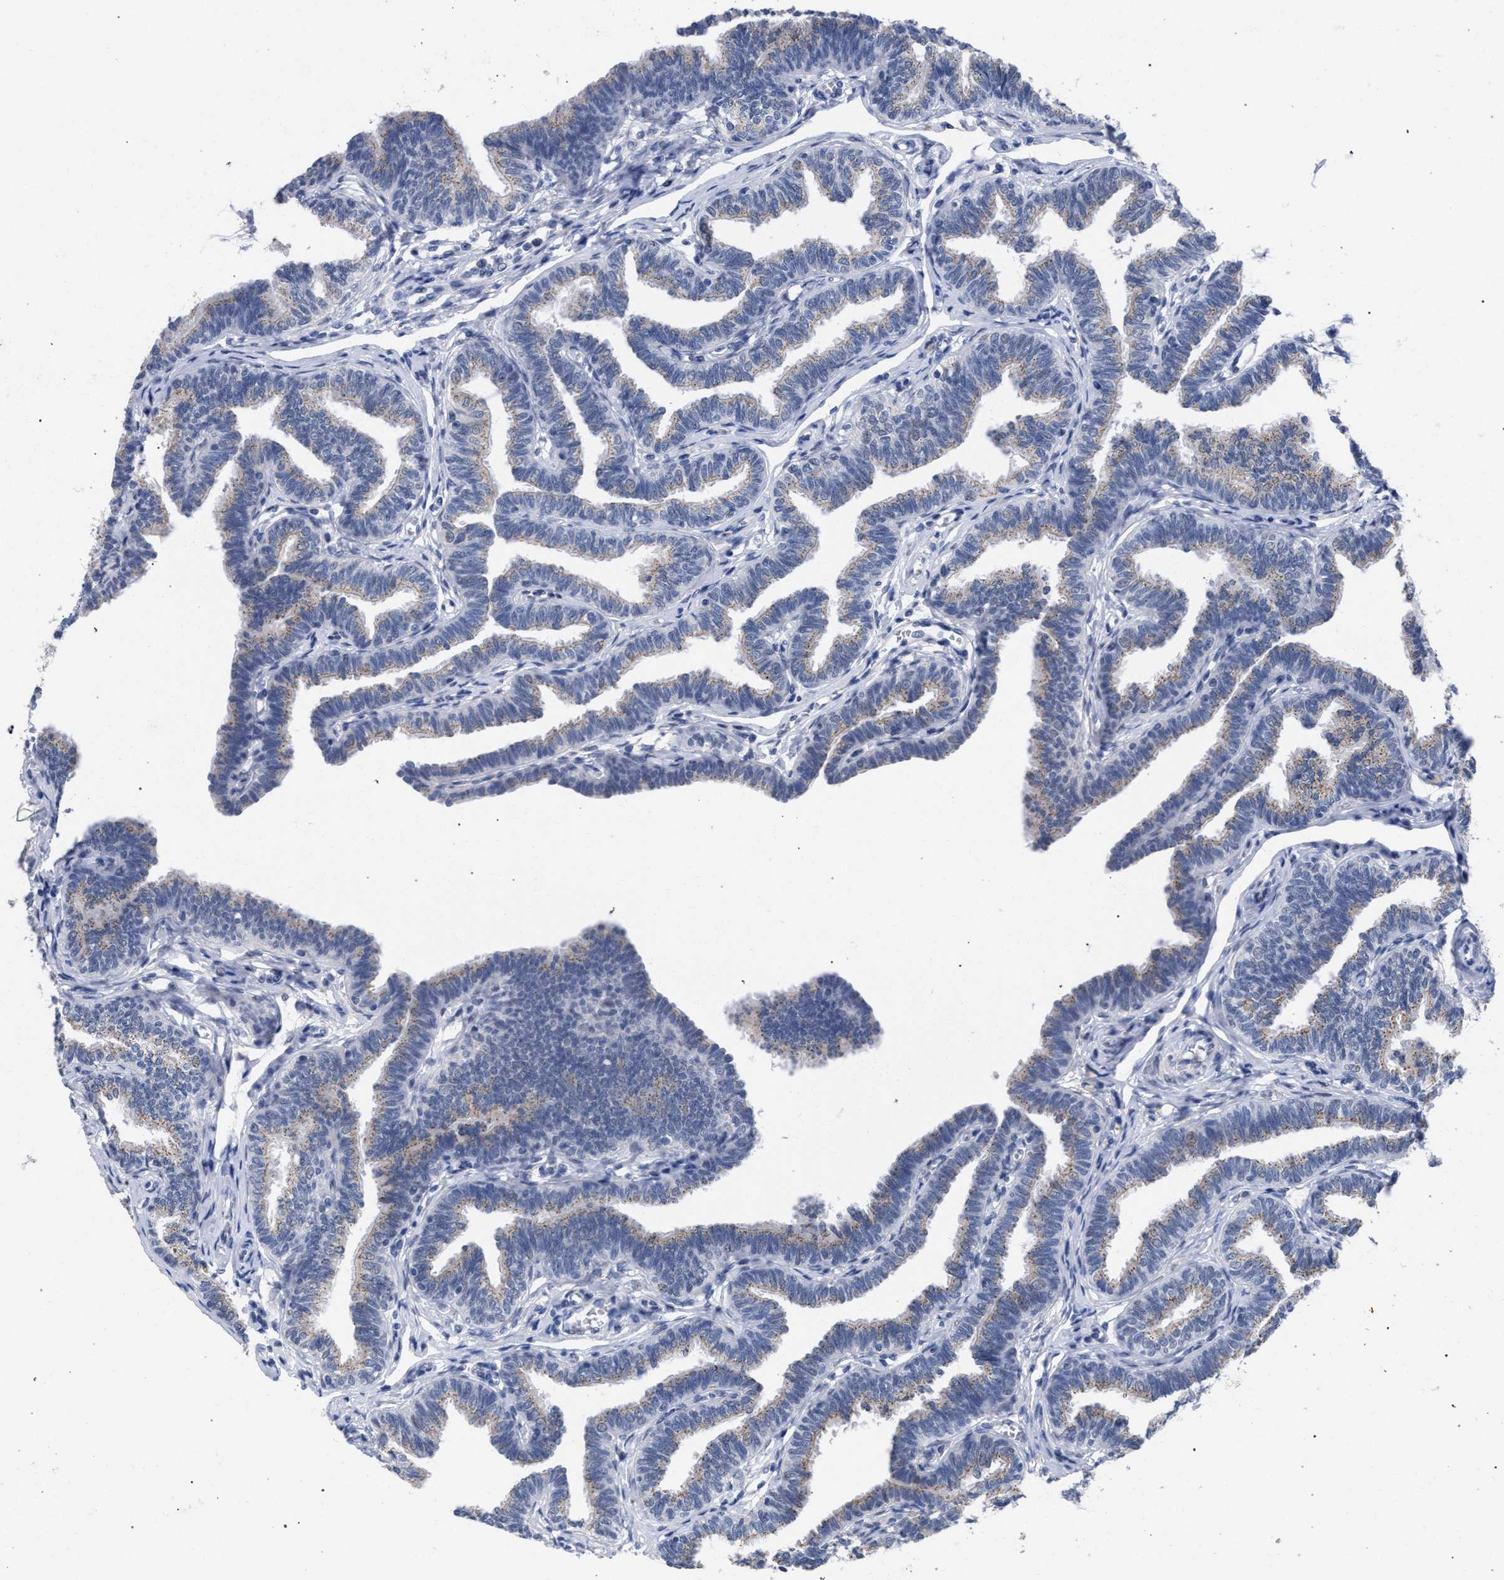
{"staining": {"intensity": "weak", "quantity": "25%-75%", "location": "cytoplasmic/membranous"}, "tissue": "fallopian tube", "cell_type": "Glandular cells", "image_type": "normal", "snomed": [{"axis": "morphology", "description": "Normal tissue, NOS"}, {"axis": "topography", "description": "Fallopian tube"}, {"axis": "topography", "description": "Ovary"}], "caption": "Immunohistochemistry (DAB) staining of unremarkable fallopian tube reveals weak cytoplasmic/membranous protein staining in about 25%-75% of glandular cells.", "gene": "GOLGA2", "patient": {"sex": "female", "age": 23}}